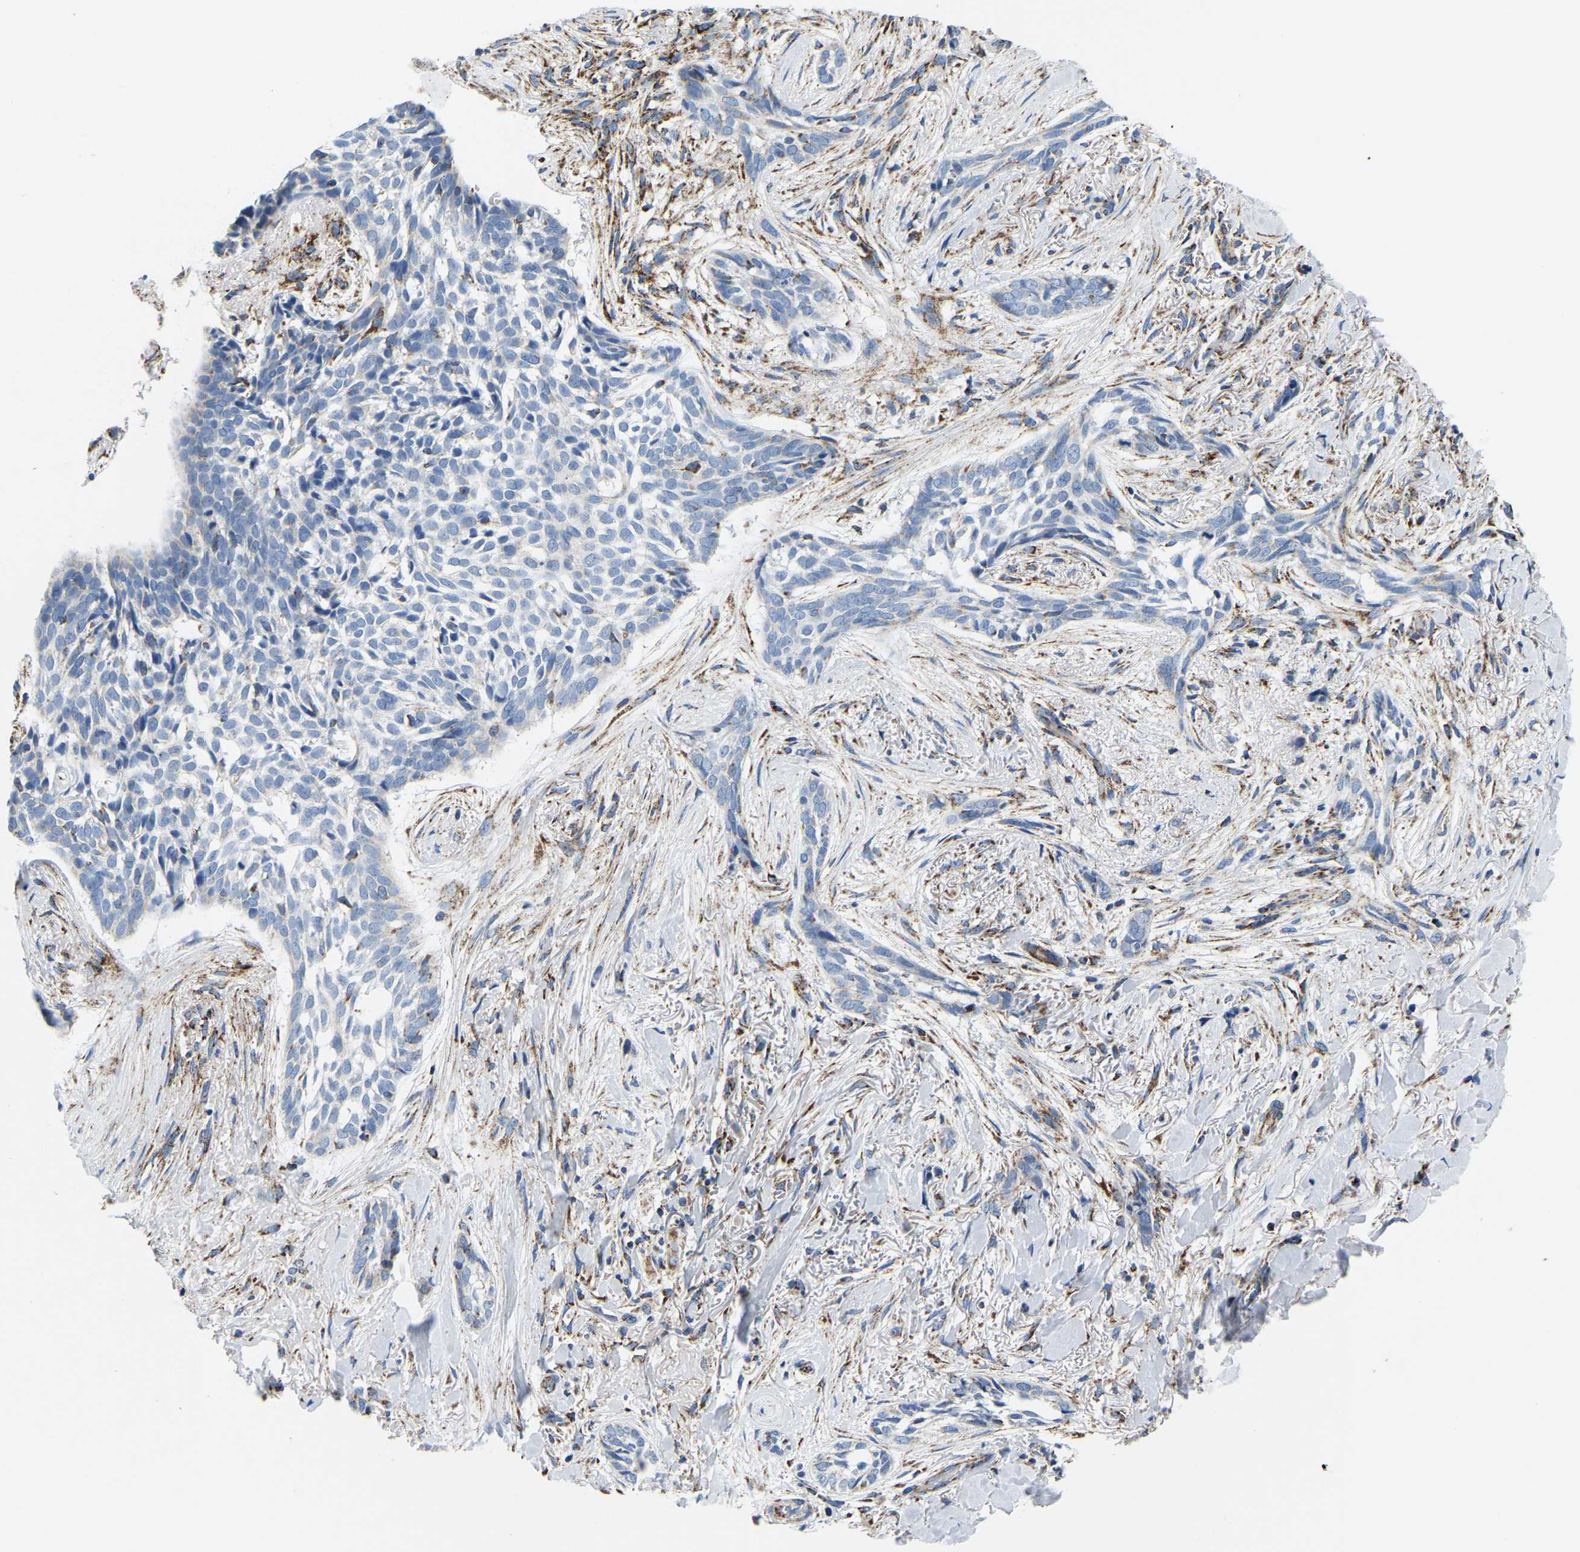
{"staining": {"intensity": "negative", "quantity": "none", "location": "none"}, "tissue": "skin cancer", "cell_type": "Tumor cells", "image_type": "cancer", "snomed": [{"axis": "morphology", "description": "Basal cell carcinoma"}, {"axis": "topography", "description": "Skin"}], "caption": "DAB immunohistochemical staining of basal cell carcinoma (skin) reveals no significant staining in tumor cells.", "gene": "SFXN1", "patient": {"sex": "female", "age": 88}}